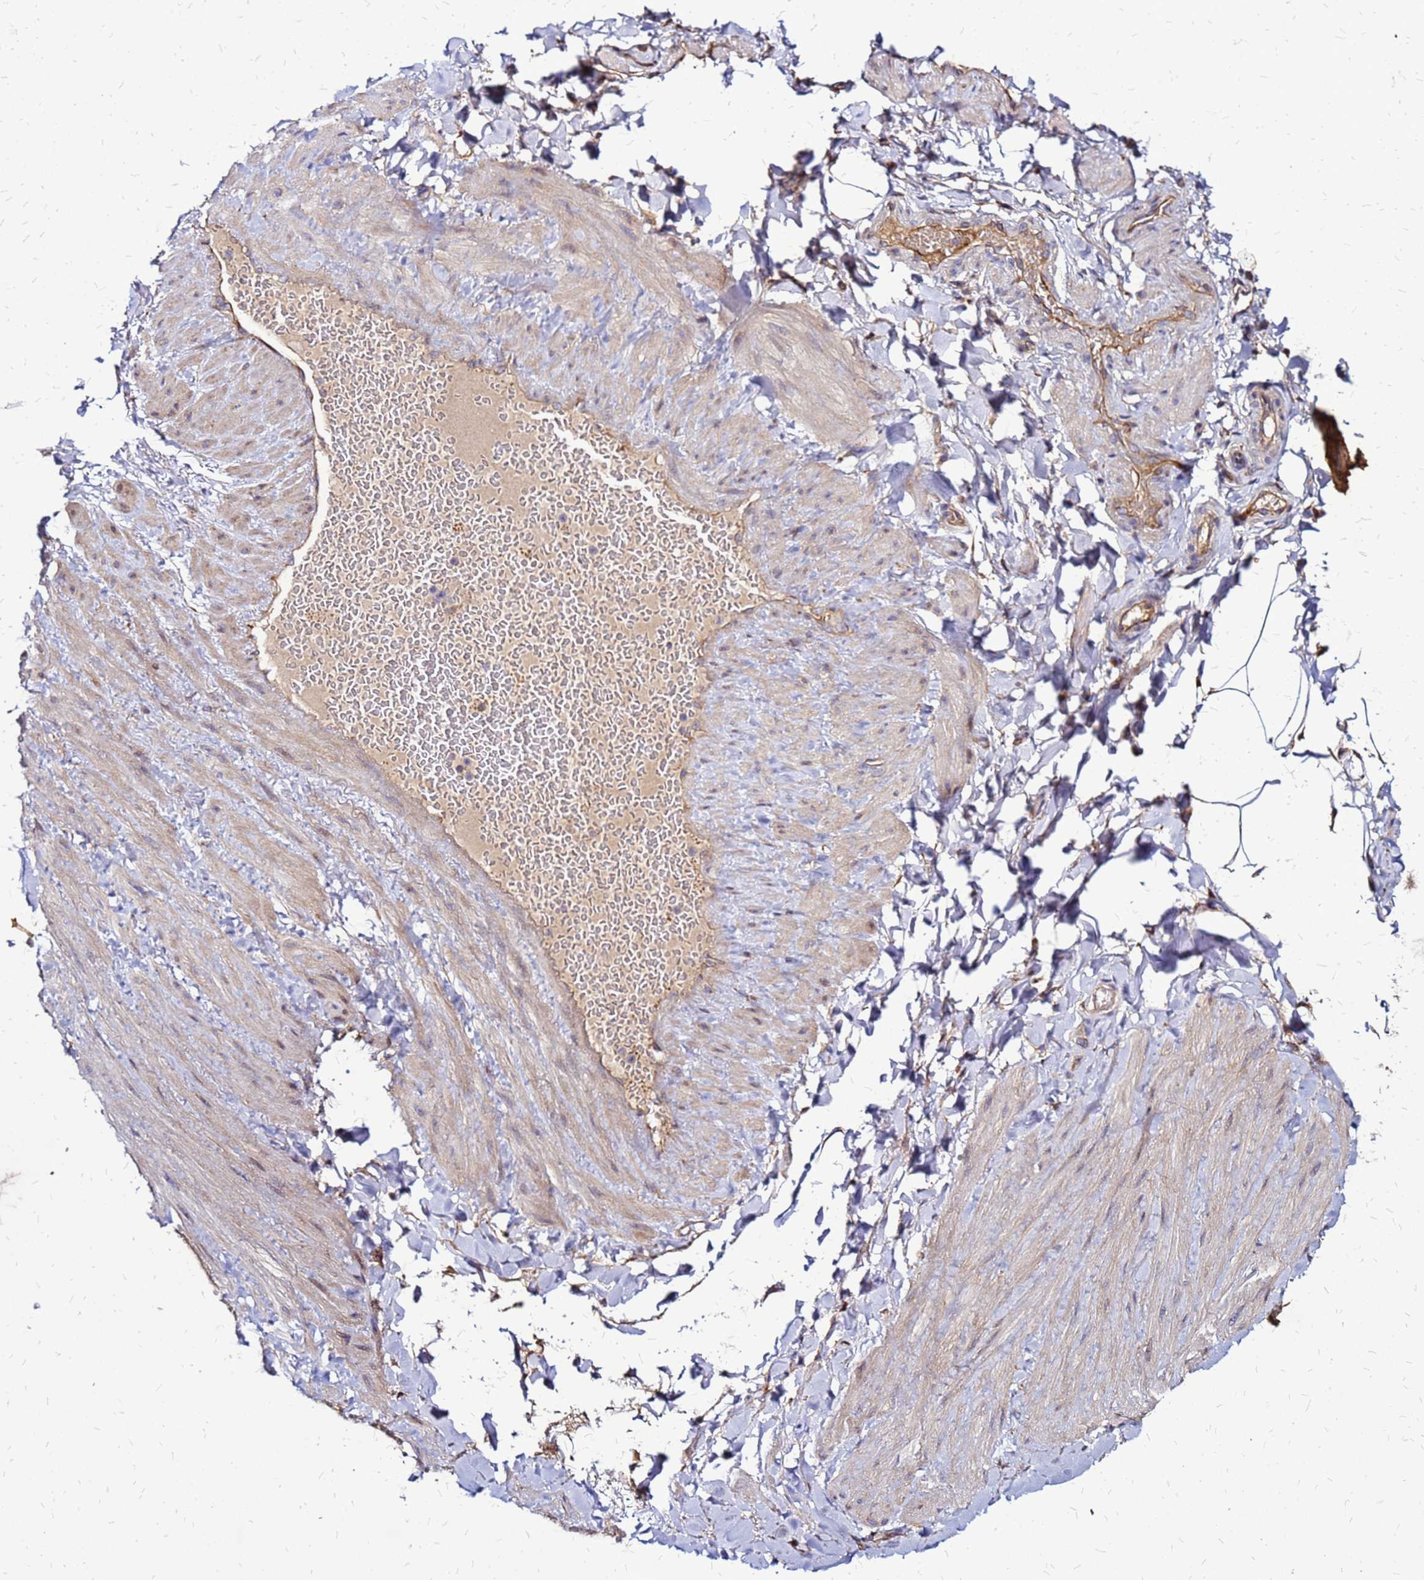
{"staining": {"intensity": "moderate", "quantity": "<25%", "location": "cytoplasmic/membranous"}, "tissue": "adipose tissue", "cell_type": "Adipocytes", "image_type": "normal", "snomed": [{"axis": "morphology", "description": "Normal tissue, NOS"}, {"axis": "topography", "description": "Soft tissue"}, {"axis": "topography", "description": "Vascular tissue"}], "caption": "Immunohistochemistry staining of normal adipose tissue, which shows low levels of moderate cytoplasmic/membranous staining in about <25% of adipocytes indicating moderate cytoplasmic/membranous protein expression. The staining was performed using DAB (brown) for protein detection and nuclei were counterstained in hematoxylin (blue).", "gene": "VMO1", "patient": {"sex": "male", "age": 54}}